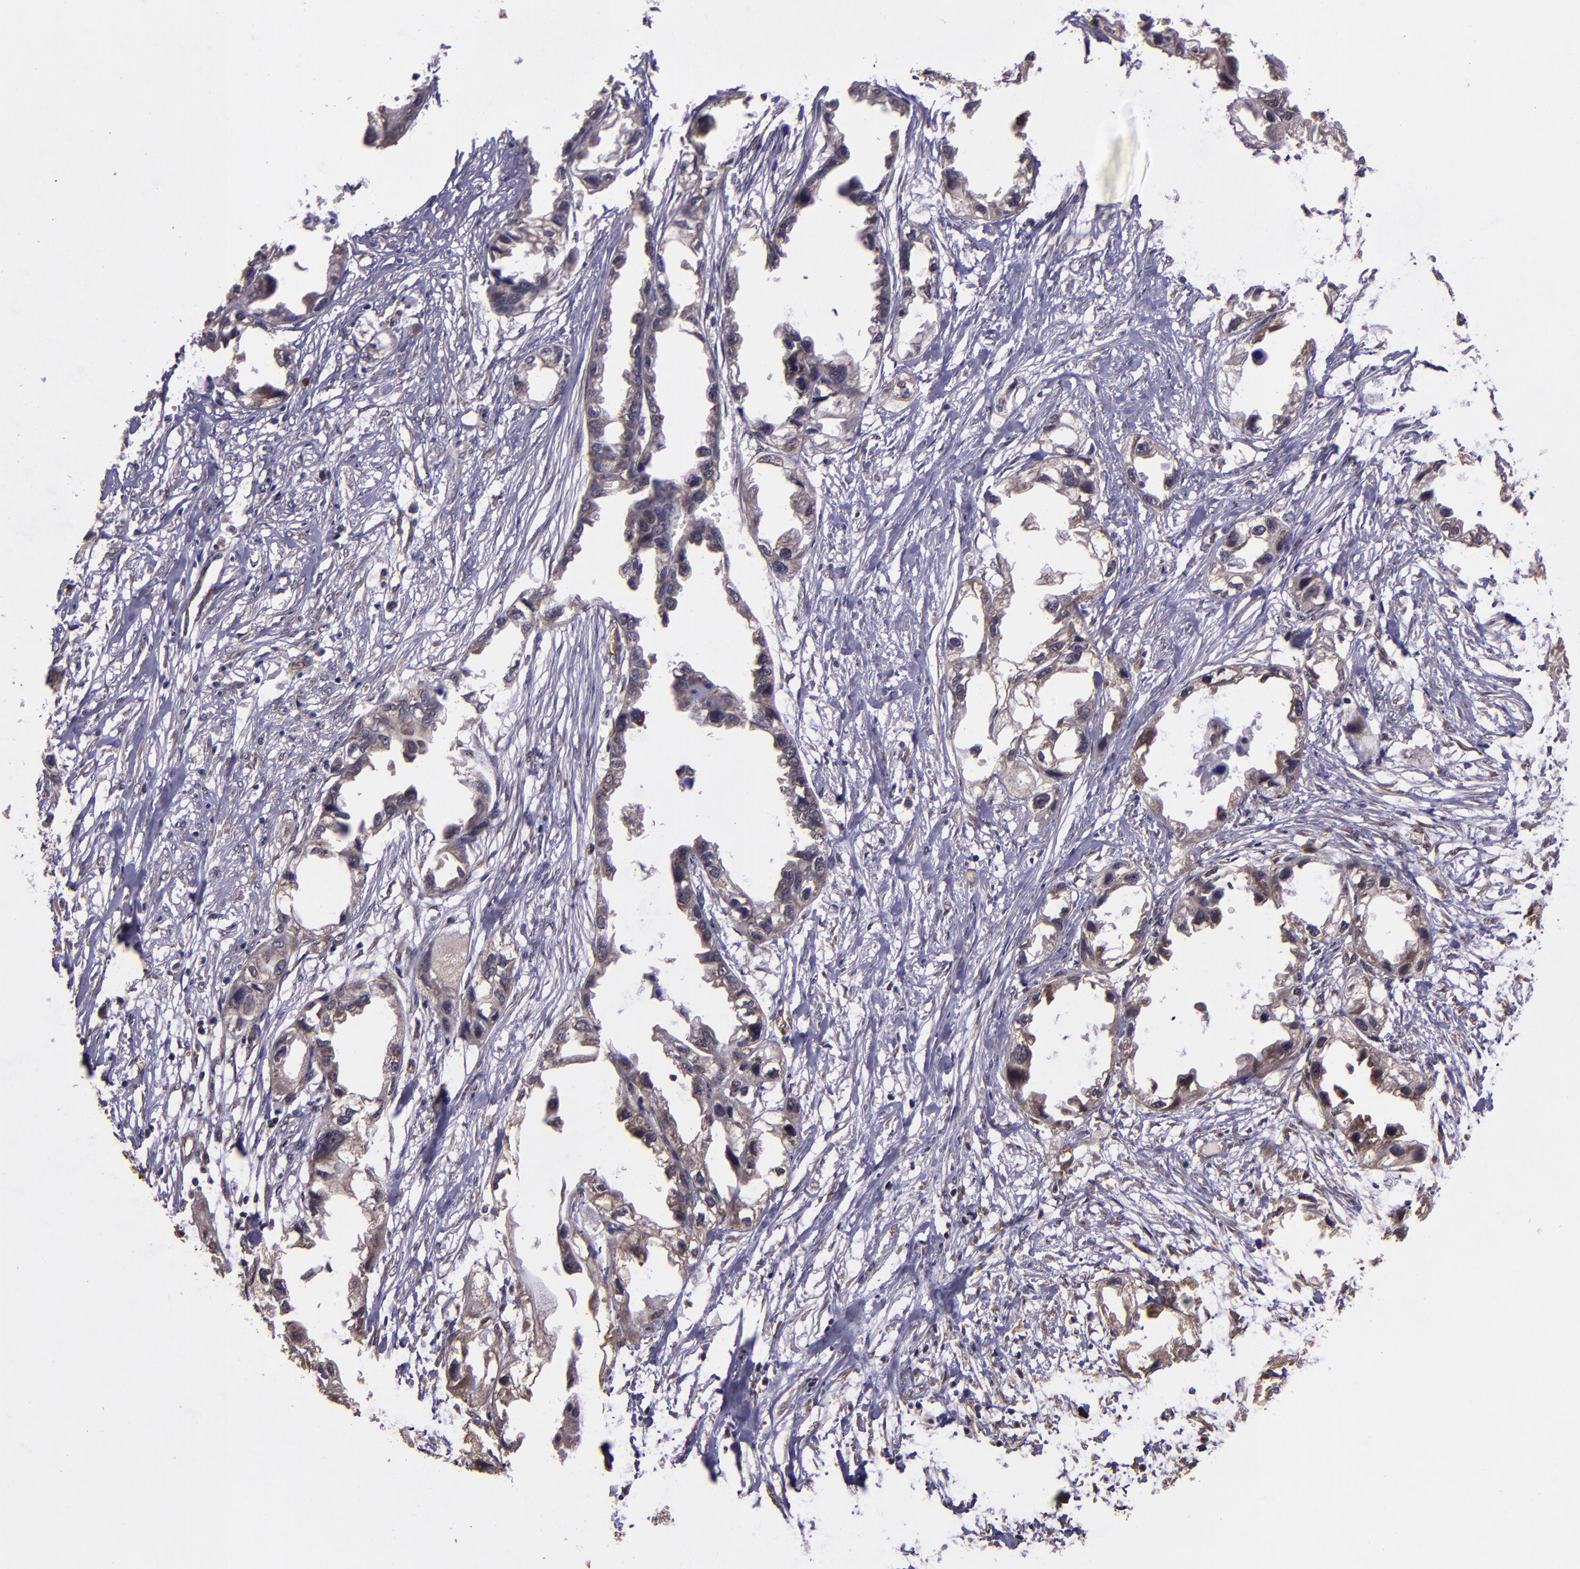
{"staining": {"intensity": "weak", "quantity": ">75%", "location": "cytoplasmic/membranous"}, "tissue": "endometrial cancer", "cell_type": "Tumor cells", "image_type": "cancer", "snomed": [{"axis": "morphology", "description": "Adenocarcinoma, NOS"}, {"axis": "topography", "description": "Endometrium"}], "caption": "Endometrial cancer (adenocarcinoma) was stained to show a protein in brown. There is low levels of weak cytoplasmic/membranous staining in about >75% of tumor cells.", "gene": "USP51", "patient": {"sex": "female", "age": 67}}